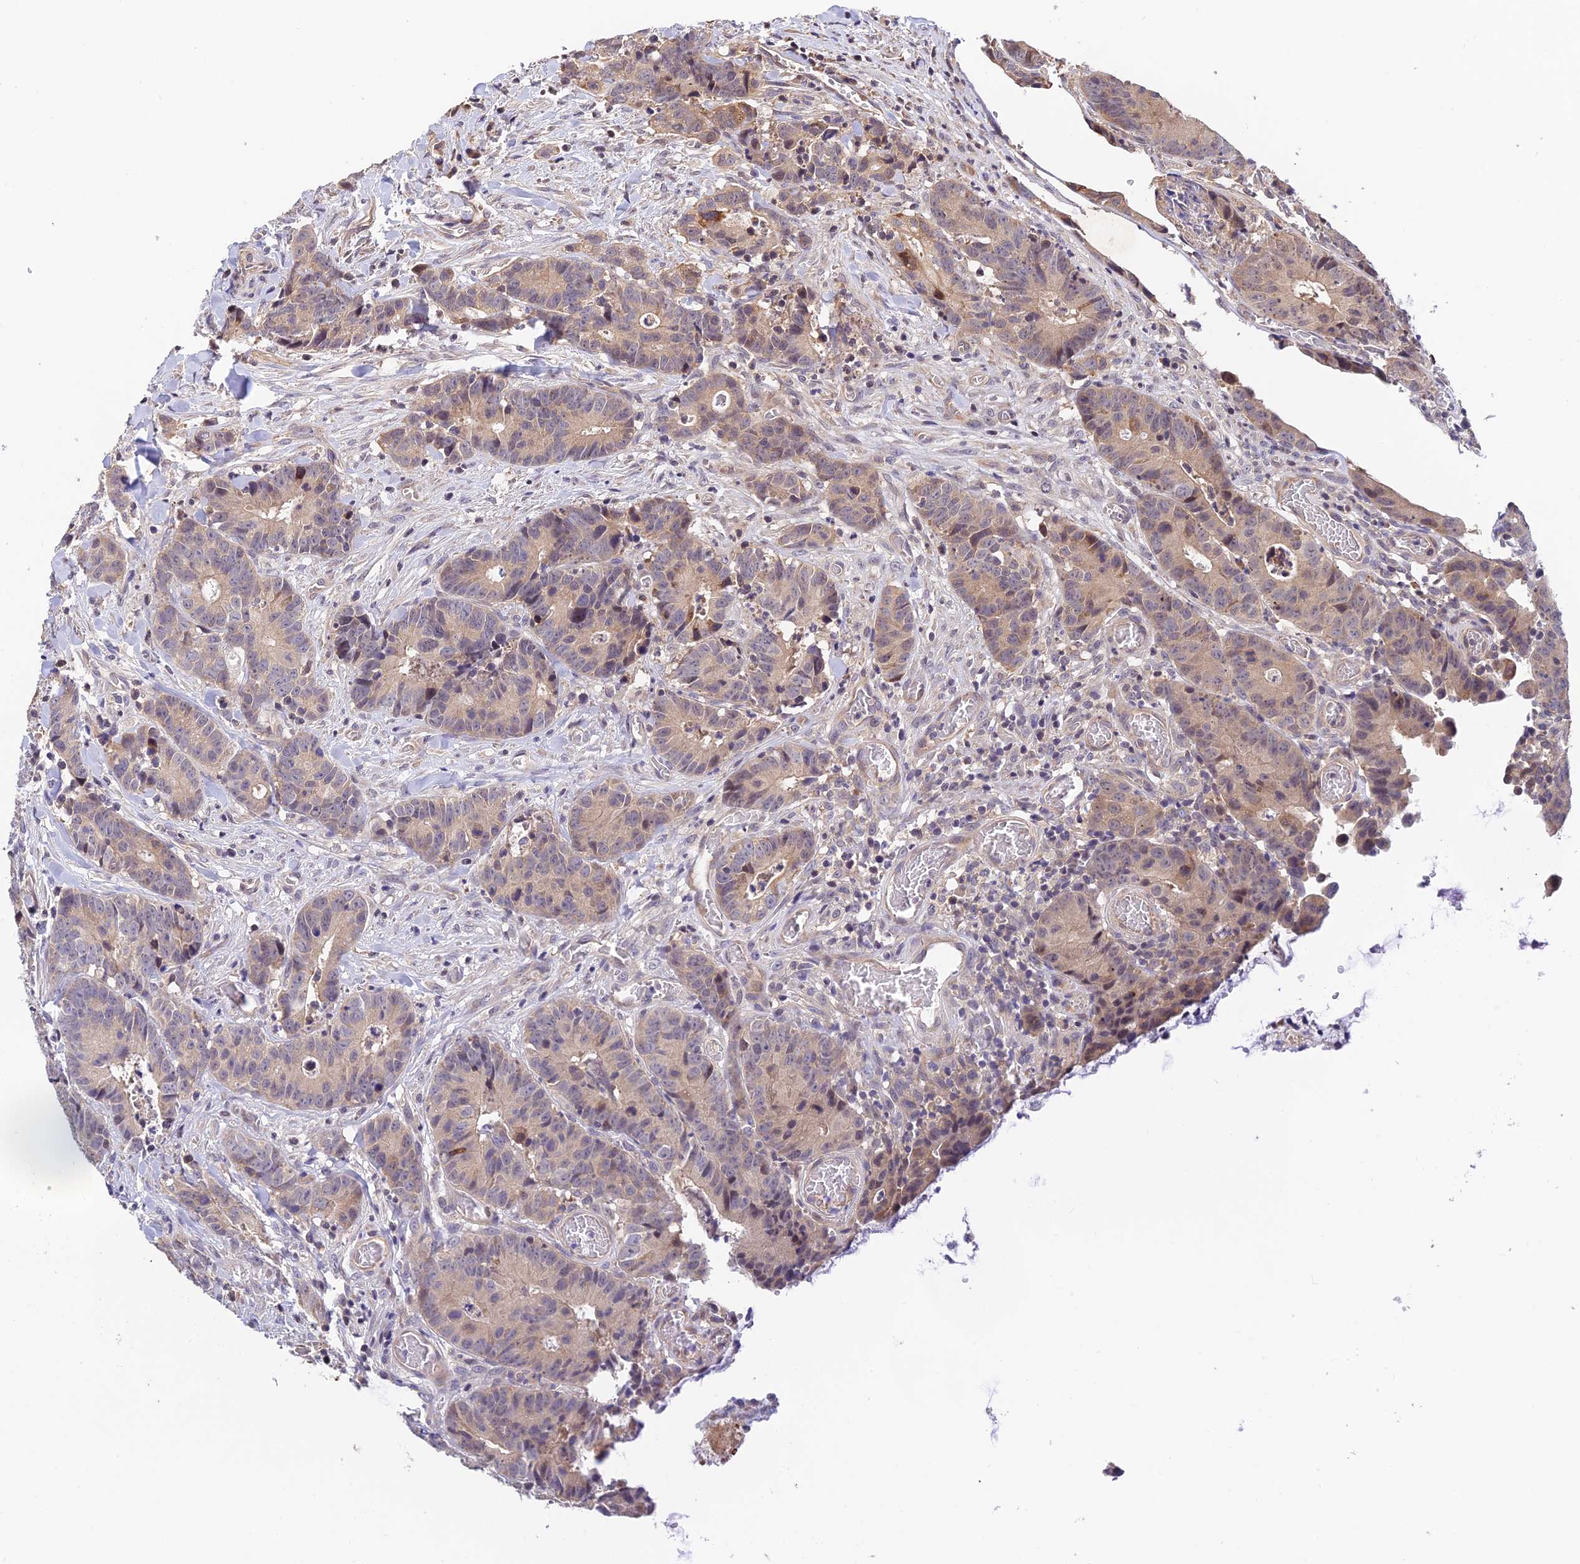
{"staining": {"intensity": "weak", "quantity": "<25%", "location": "cytoplasmic/membranous,nuclear"}, "tissue": "colorectal cancer", "cell_type": "Tumor cells", "image_type": "cancer", "snomed": [{"axis": "morphology", "description": "Adenocarcinoma, NOS"}, {"axis": "topography", "description": "Colon"}], "caption": "An image of colorectal adenocarcinoma stained for a protein displays no brown staining in tumor cells.", "gene": "CWH43", "patient": {"sex": "female", "age": 57}}